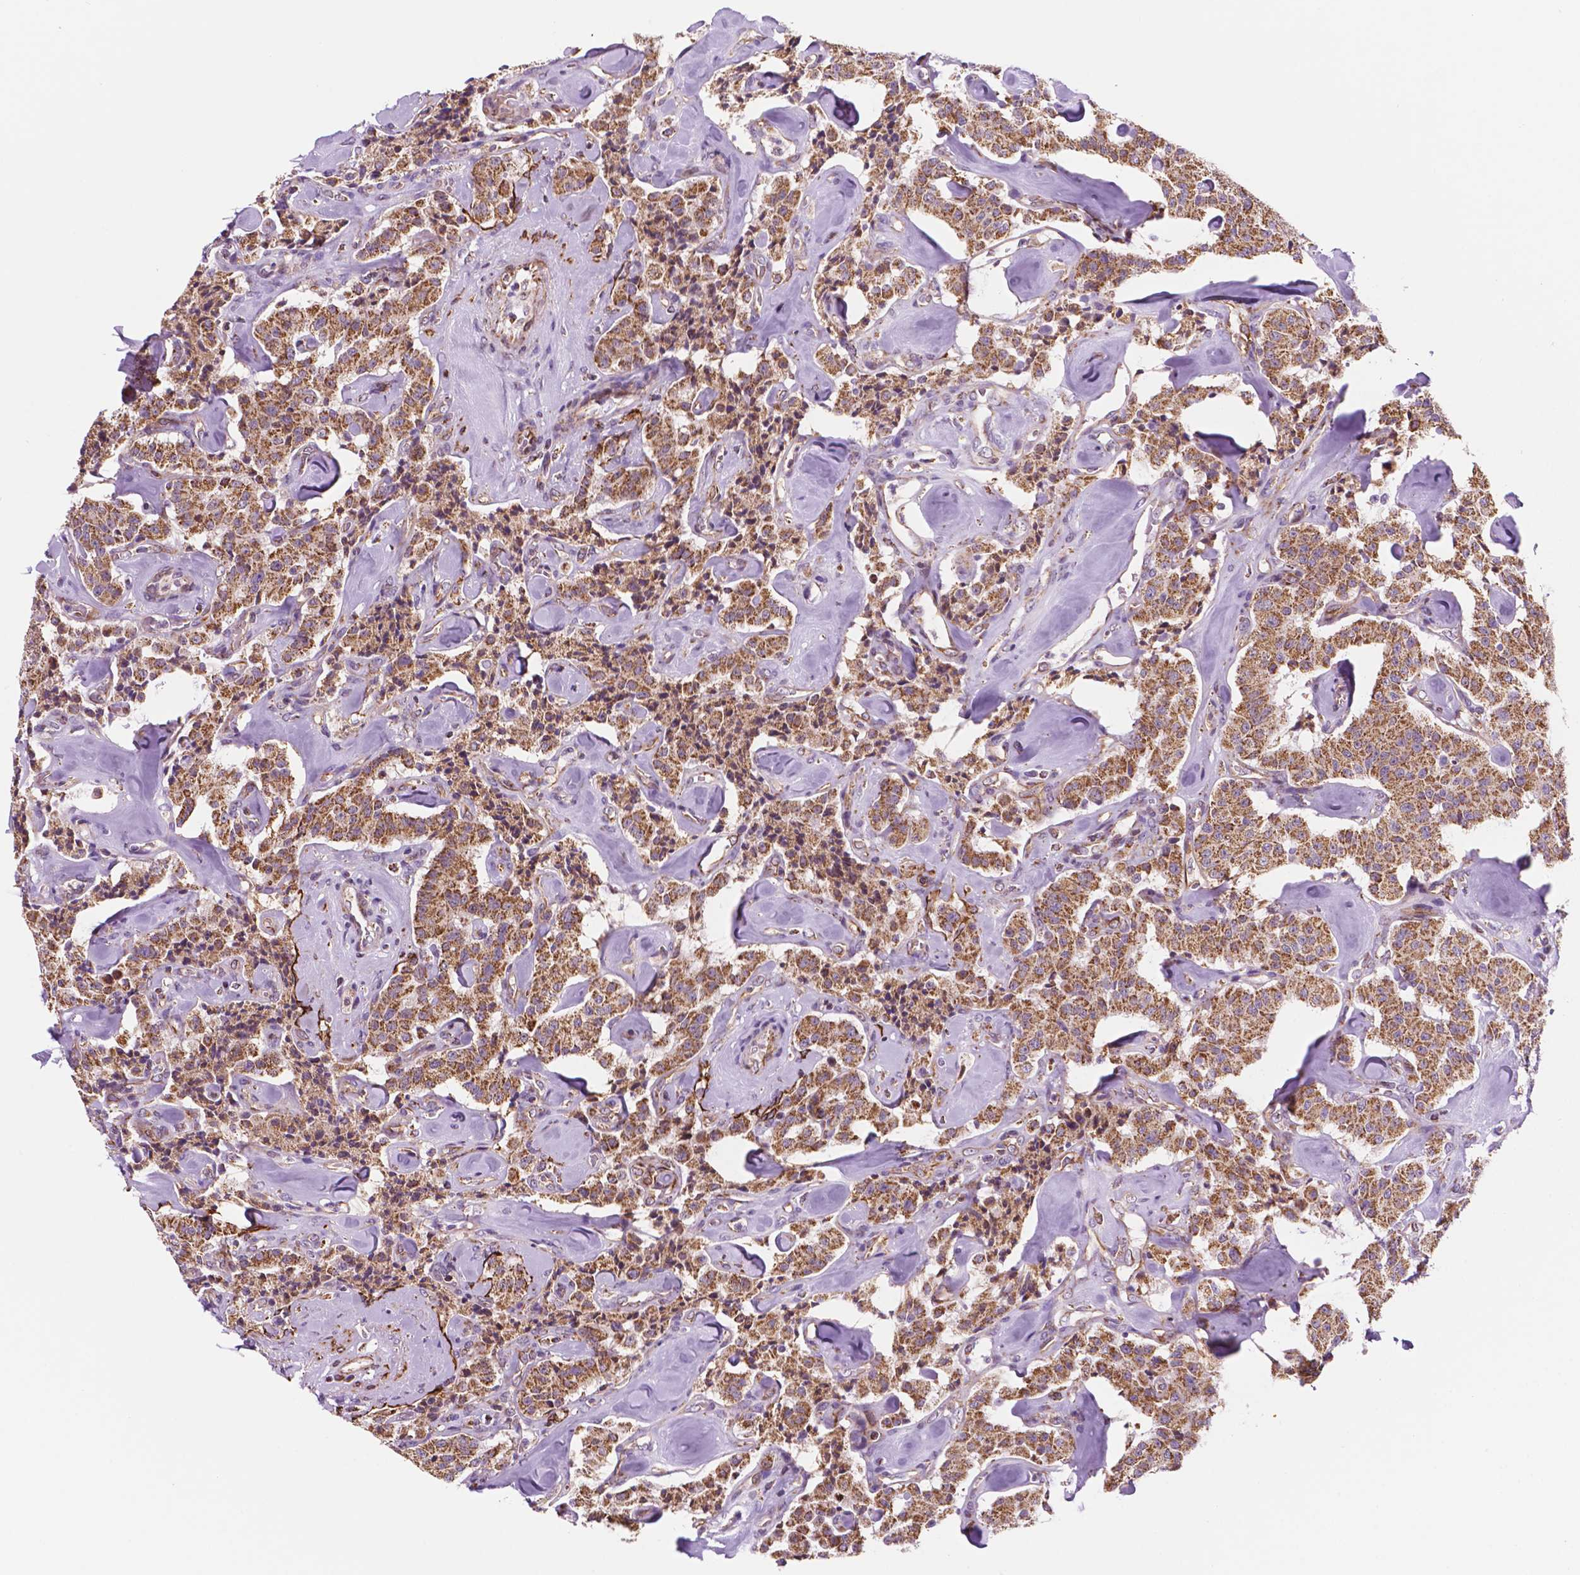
{"staining": {"intensity": "moderate", "quantity": ">75%", "location": "cytoplasmic/membranous"}, "tissue": "carcinoid", "cell_type": "Tumor cells", "image_type": "cancer", "snomed": [{"axis": "morphology", "description": "Carcinoid, malignant, NOS"}, {"axis": "topography", "description": "Pancreas"}], "caption": "A medium amount of moderate cytoplasmic/membranous positivity is present in about >75% of tumor cells in carcinoid tissue.", "gene": "GEMIN4", "patient": {"sex": "male", "age": 41}}